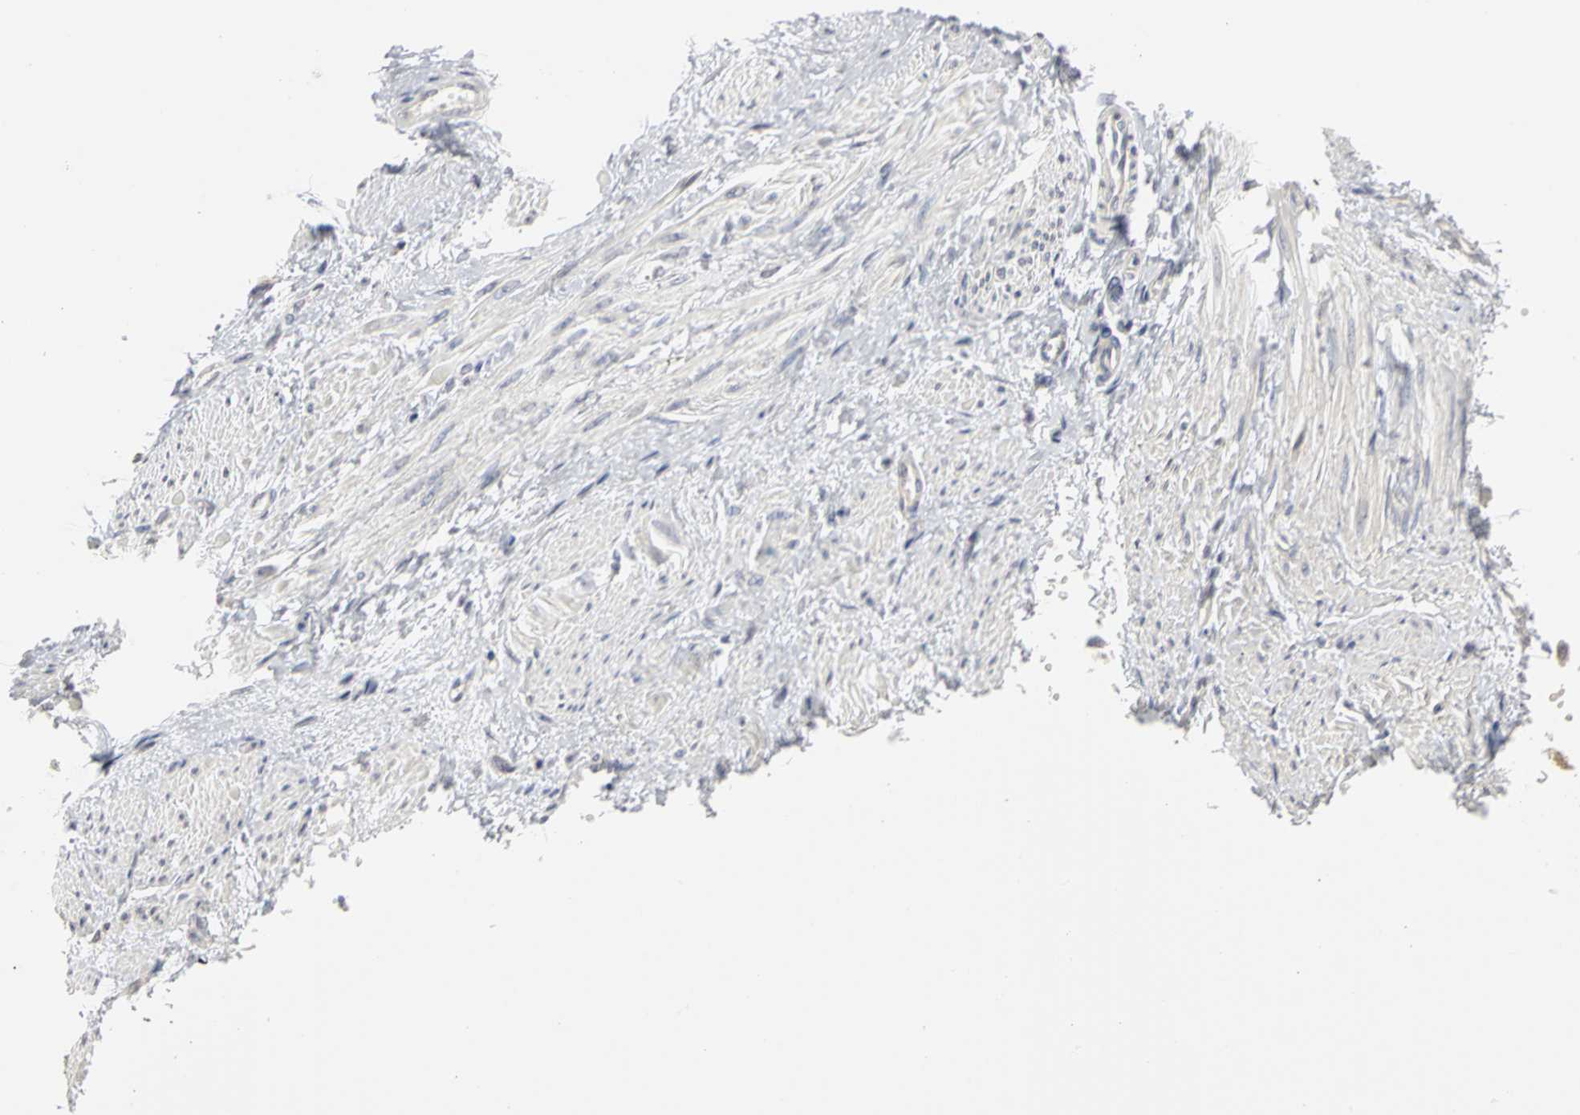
{"staining": {"intensity": "negative", "quantity": "none", "location": "none"}, "tissue": "smooth muscle", "cell_type": "Smooth muscle cells", "image_type": "normal", "snomed": [{"axis": "morphology", "description": "Normal tissue, NOS"}, {"axis": "topography", "description": "Smooth muscle"}, {"axis": "topography", "description": "Uterus"}], "caption": "Immunohistochemistry image of benign smooth muscle stained for a protein (brown), which shows no positivity in smooth muscle cells.", "gene": "IRAK1", "patient": {"sex": "female", "age": 39}}